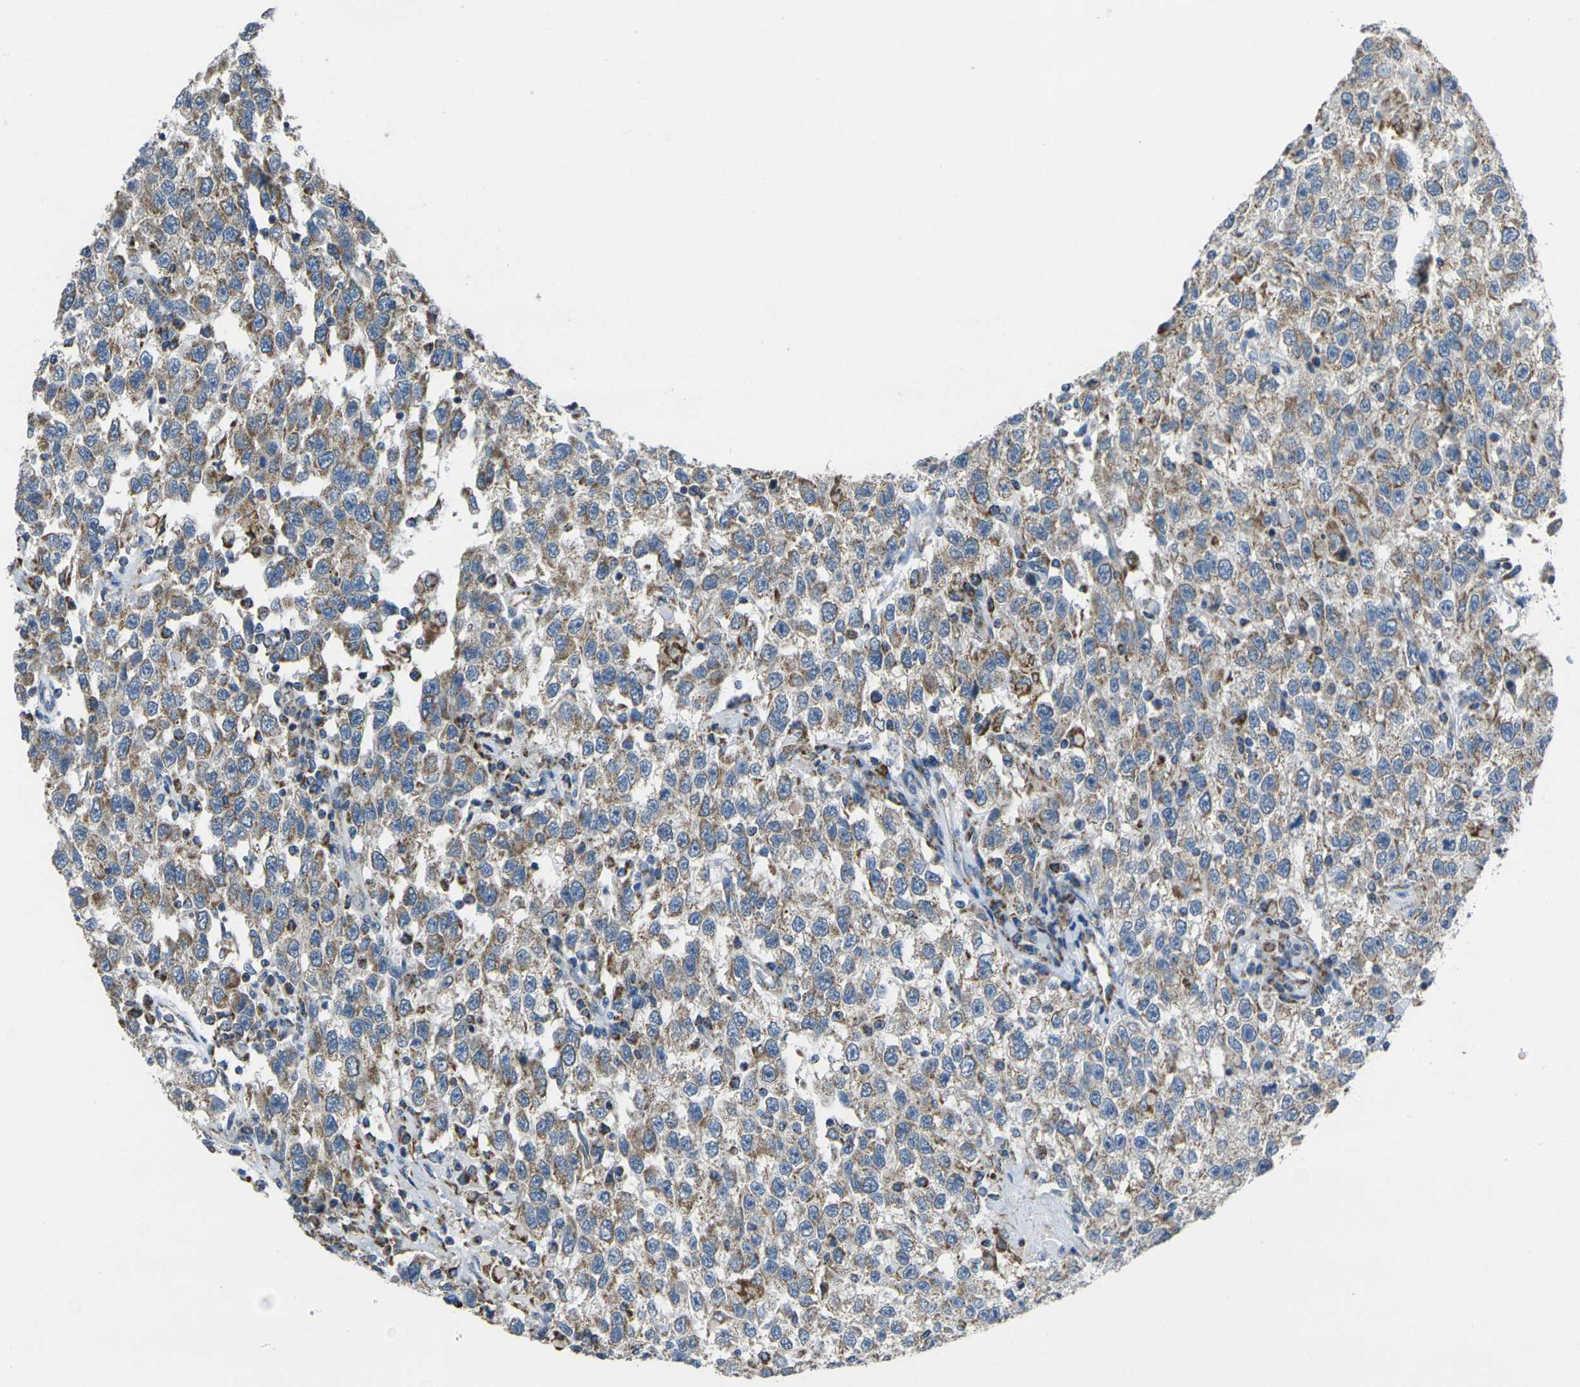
{"staining": {"intensity": "moderate", "quantity": ">75%", "location": "cytoplasmic/membranous"}, "tissue": "testis cancer", "cell_type": "Tumor cells", "image_type": "cancer", "snomed": [{"axis": "morphology", "description": "Seminoma, NOS"}, {"axis": "topography", "description": "Testis"}], "caption": "Protein staining shows moderate cytoplasmic/membranous expression in about >75% of tumor cells in seminoma (testis).", "gene": "TMEM120B", "patient": {"sex": "male", "age": 41}}